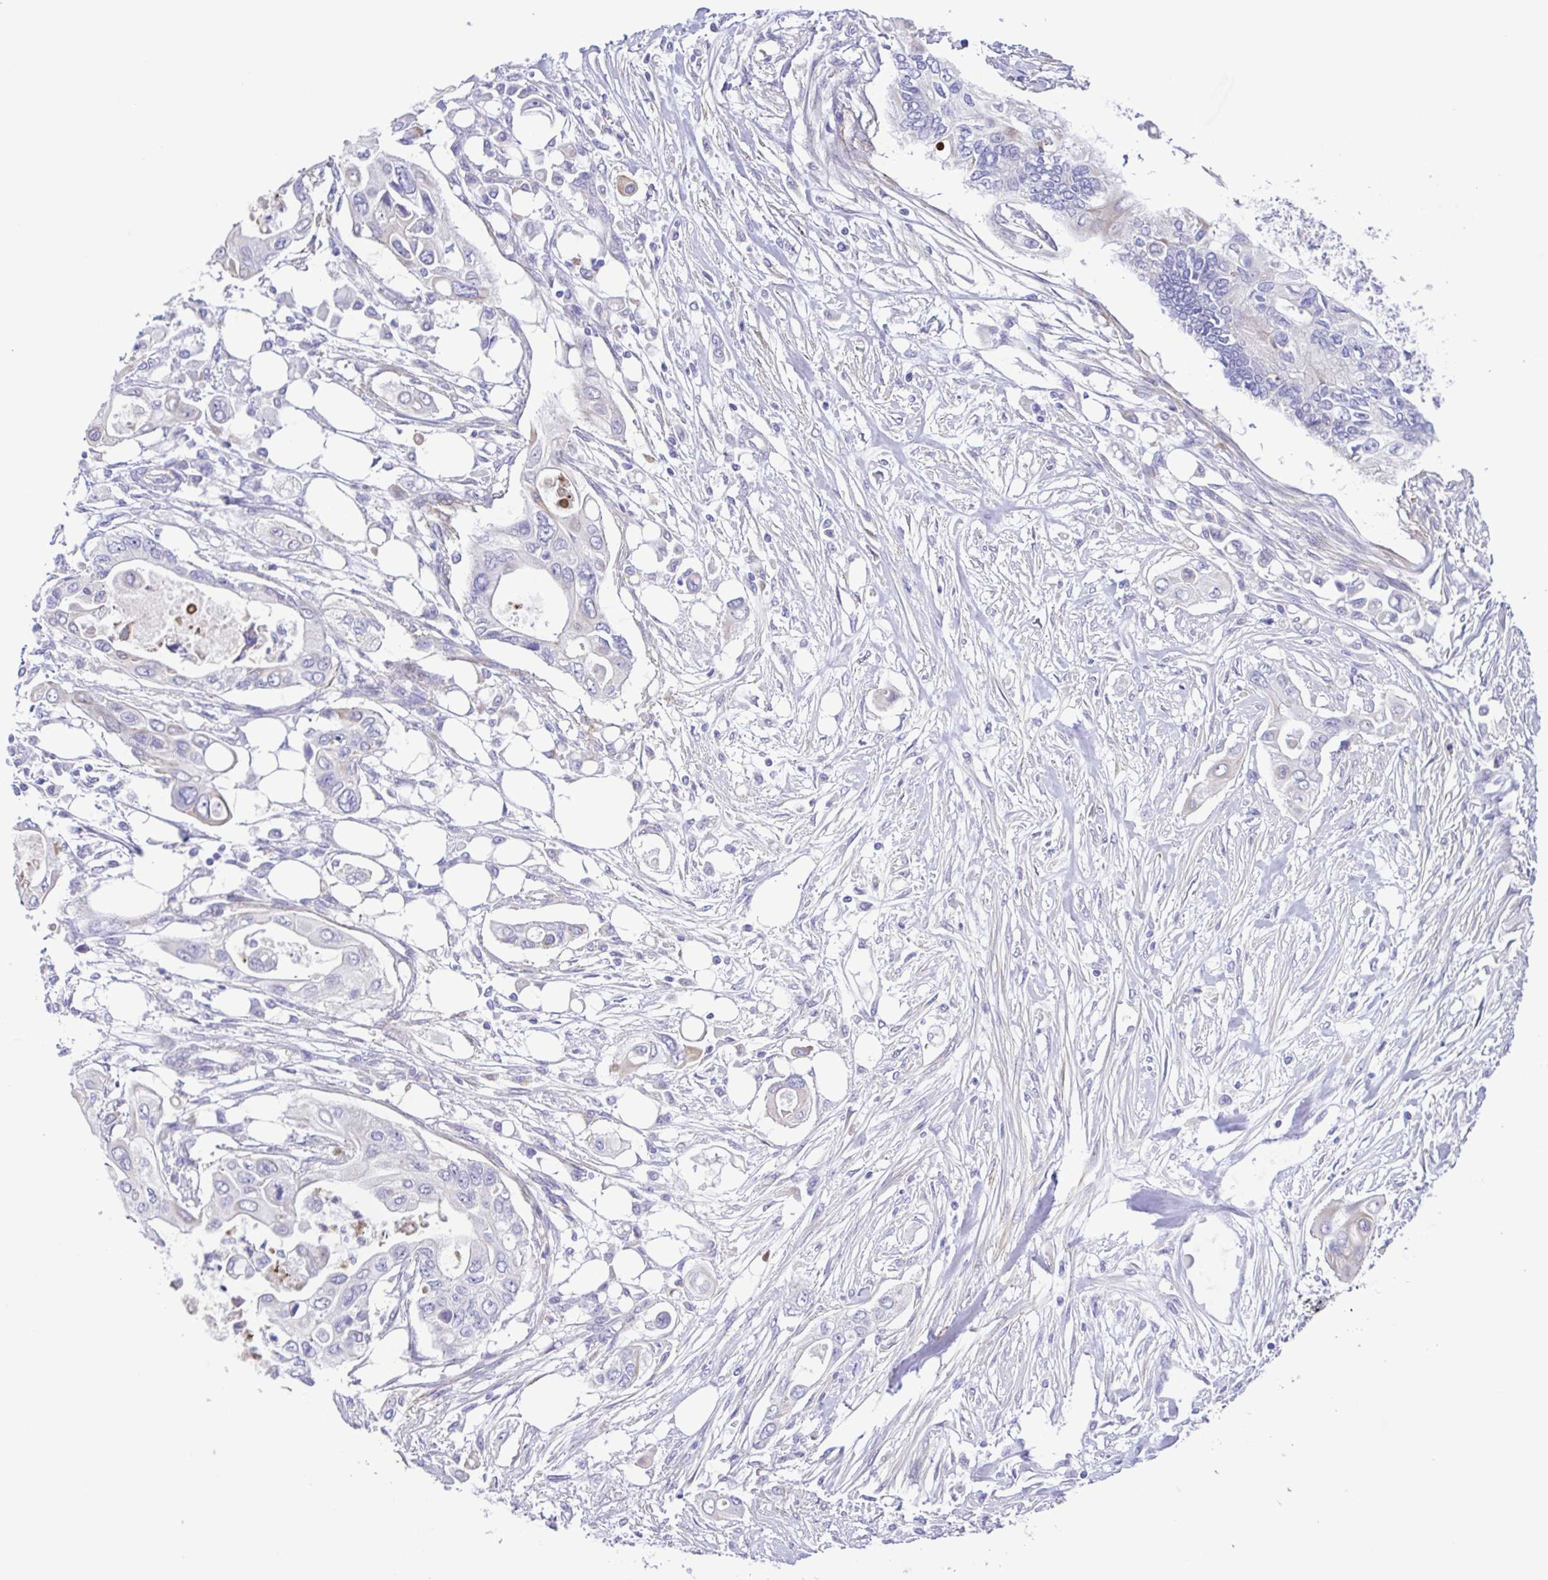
{"staining": {"intensity": "negative", "quantity": "none", "location": "none"}, "tissue": "pancreatic cancer", "cell_type": "Tumor cells", "image_type": "cancer", "snomed": [{"axis": "morphology", "description": "Adenocarcinoma, NOS"}, {"axis": "topography", "description": "Pancreas"}], "caption": "IHC micrograph of adenocarcinoma (pancreatic) stained for a protein (brown), which shows no staining in tumor cells.", "gene": "GABBR2", "patient": {"sex": "female", "age": 63}}